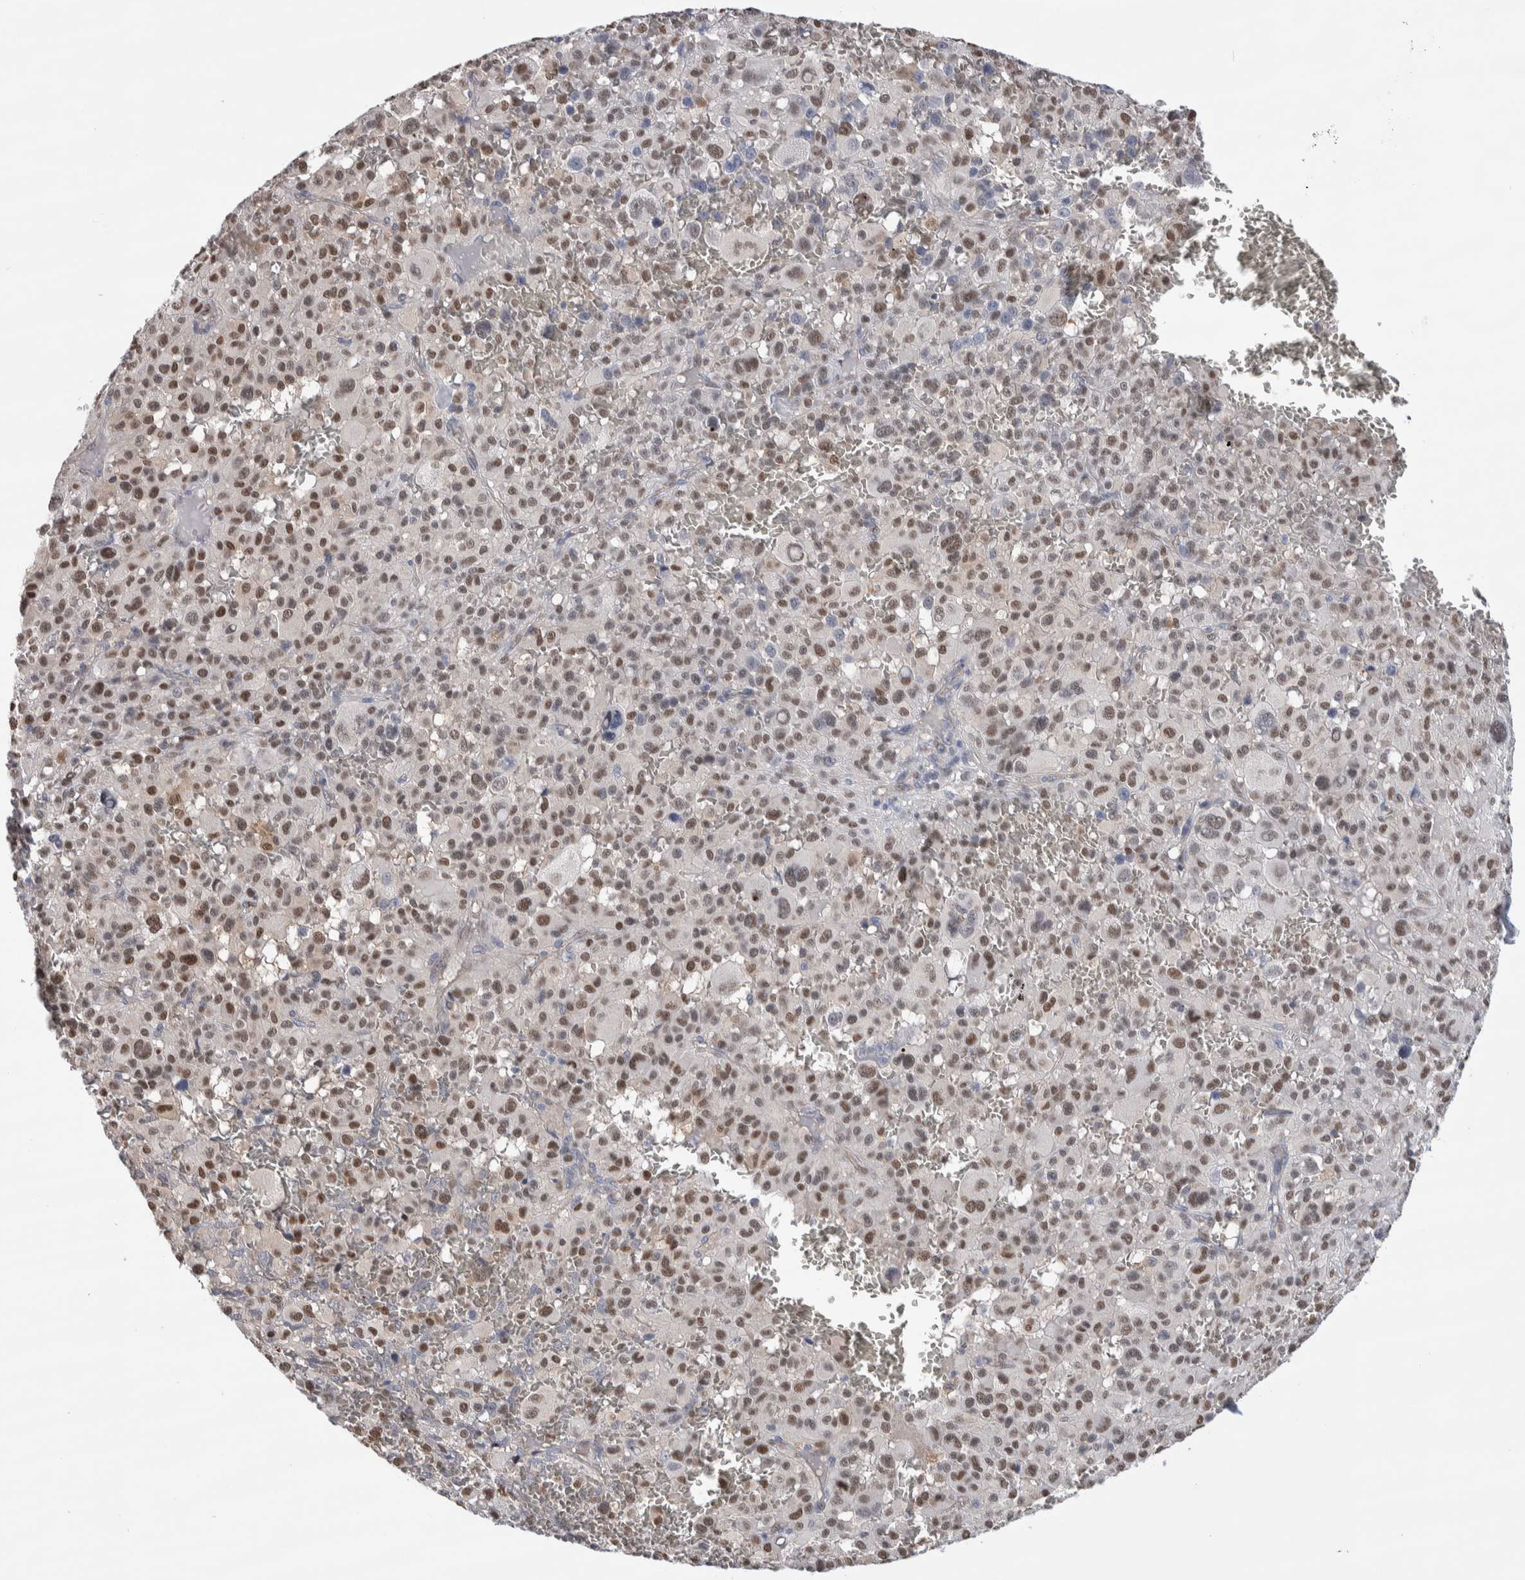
{"staining": {"intensity": "moderate", "quantity": ">75%", "location": "nuclear"}, "tissue": "melanoma", "cell_type": "Tumor cells", "image_type": "cancer", "snomed": [{"axis": "morphology", "description": "Malignant melanoma, Metastatic site"}, {"axis": "topography", "description": "Skin"}], "caption": "This is a histology image of immunohistochemistry staining of melanoma, which shows moderate positivity in the nuclear of tumor cells.", "gene": "ZBTB49", "patient": {"sex": "female", "age": 74}}